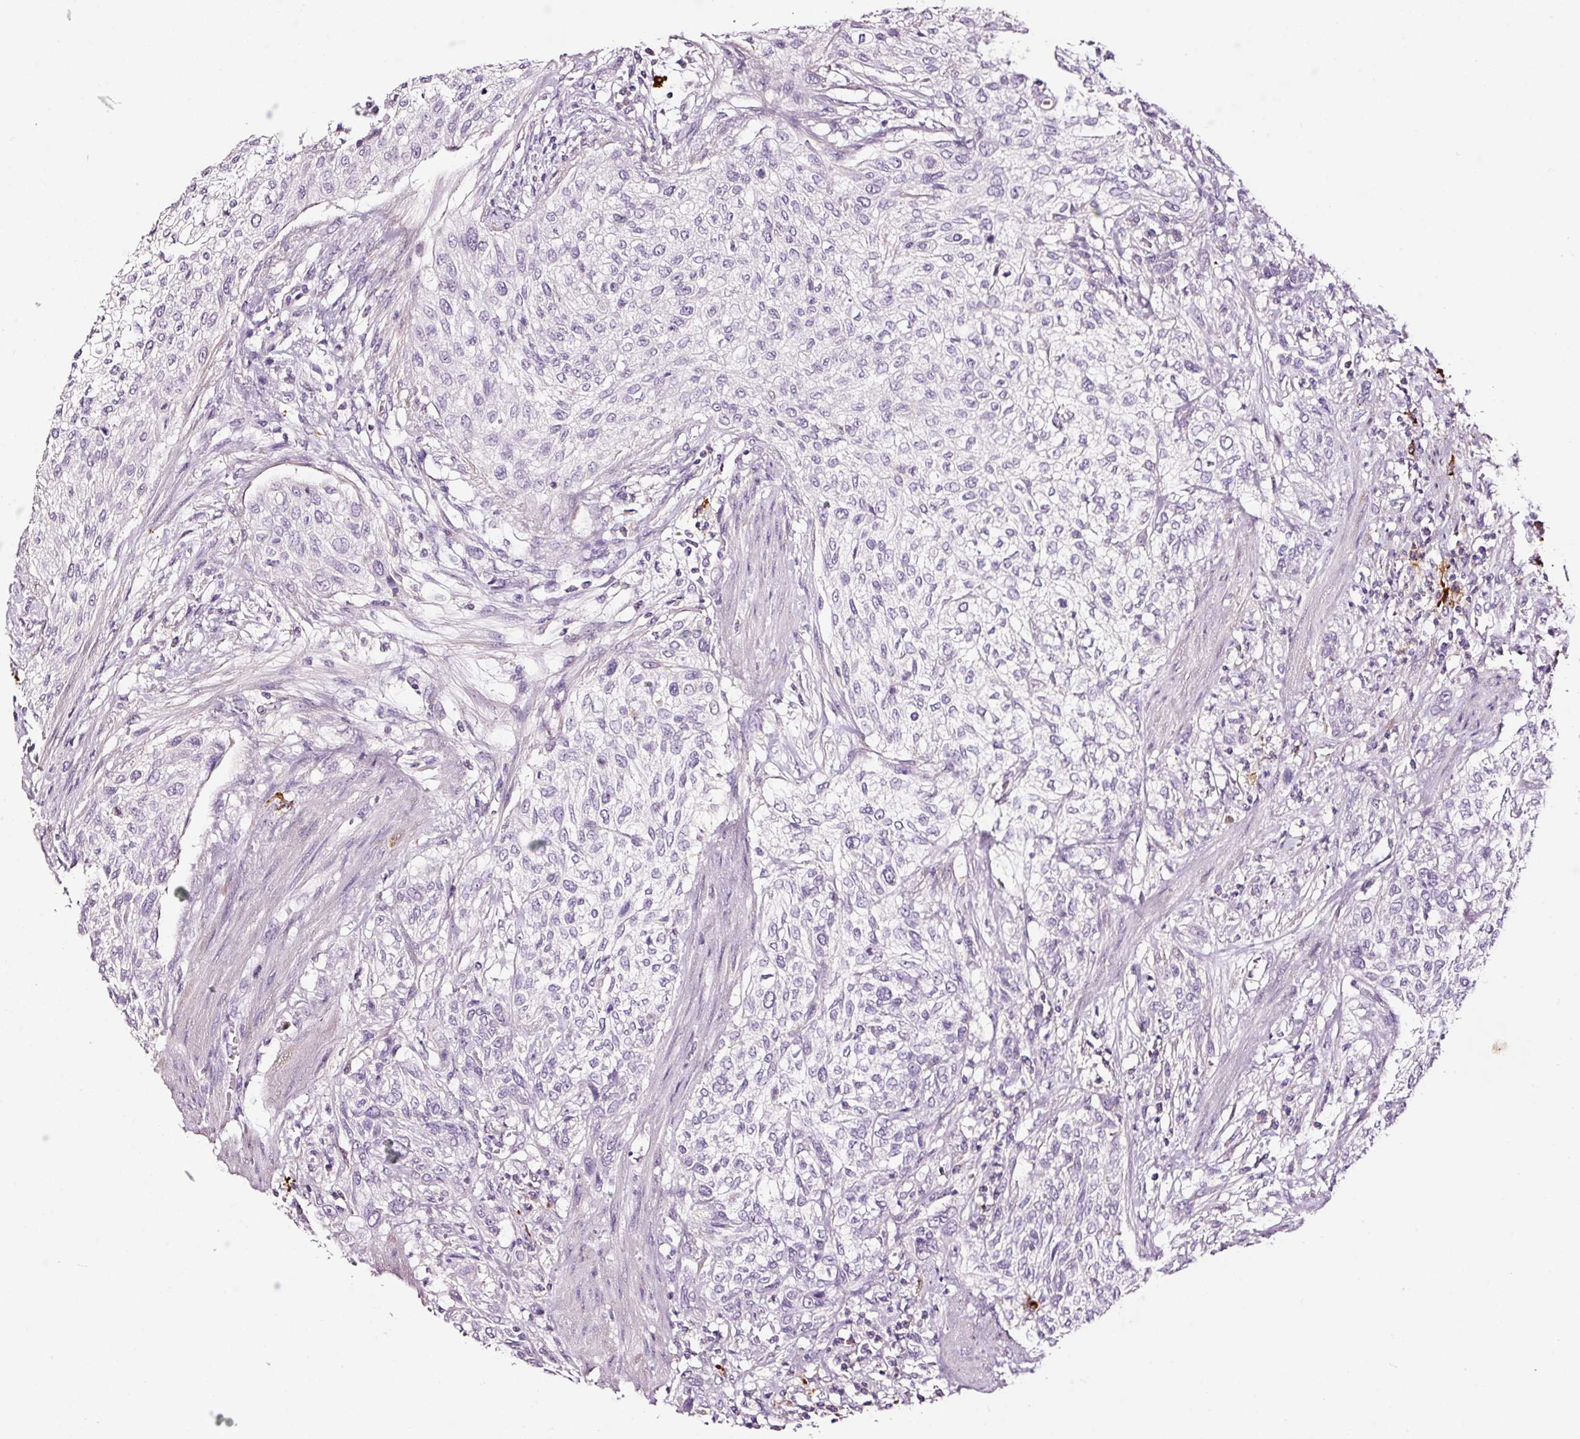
{"staining": {"intensity": "negative", "quantity": "none", "location": "none"}, "tissue": "urothelial cancer", "cell_type": "Tumor cells", "image_type": "cancer", "snomed": [{"axis": "morphology", "description": "Urothelial carcinoma, High grade"}, {"axis": "topography", "description": "Urinary bladder"}], "caption": "Histopathology image shows no protein staining in tumor cells of urothelial cancer tissue. (Brightfield microscopy of DAB IHC at high magnification).", "gene": "LAMP3", "patient": {"sex": "male", "age": 35}}